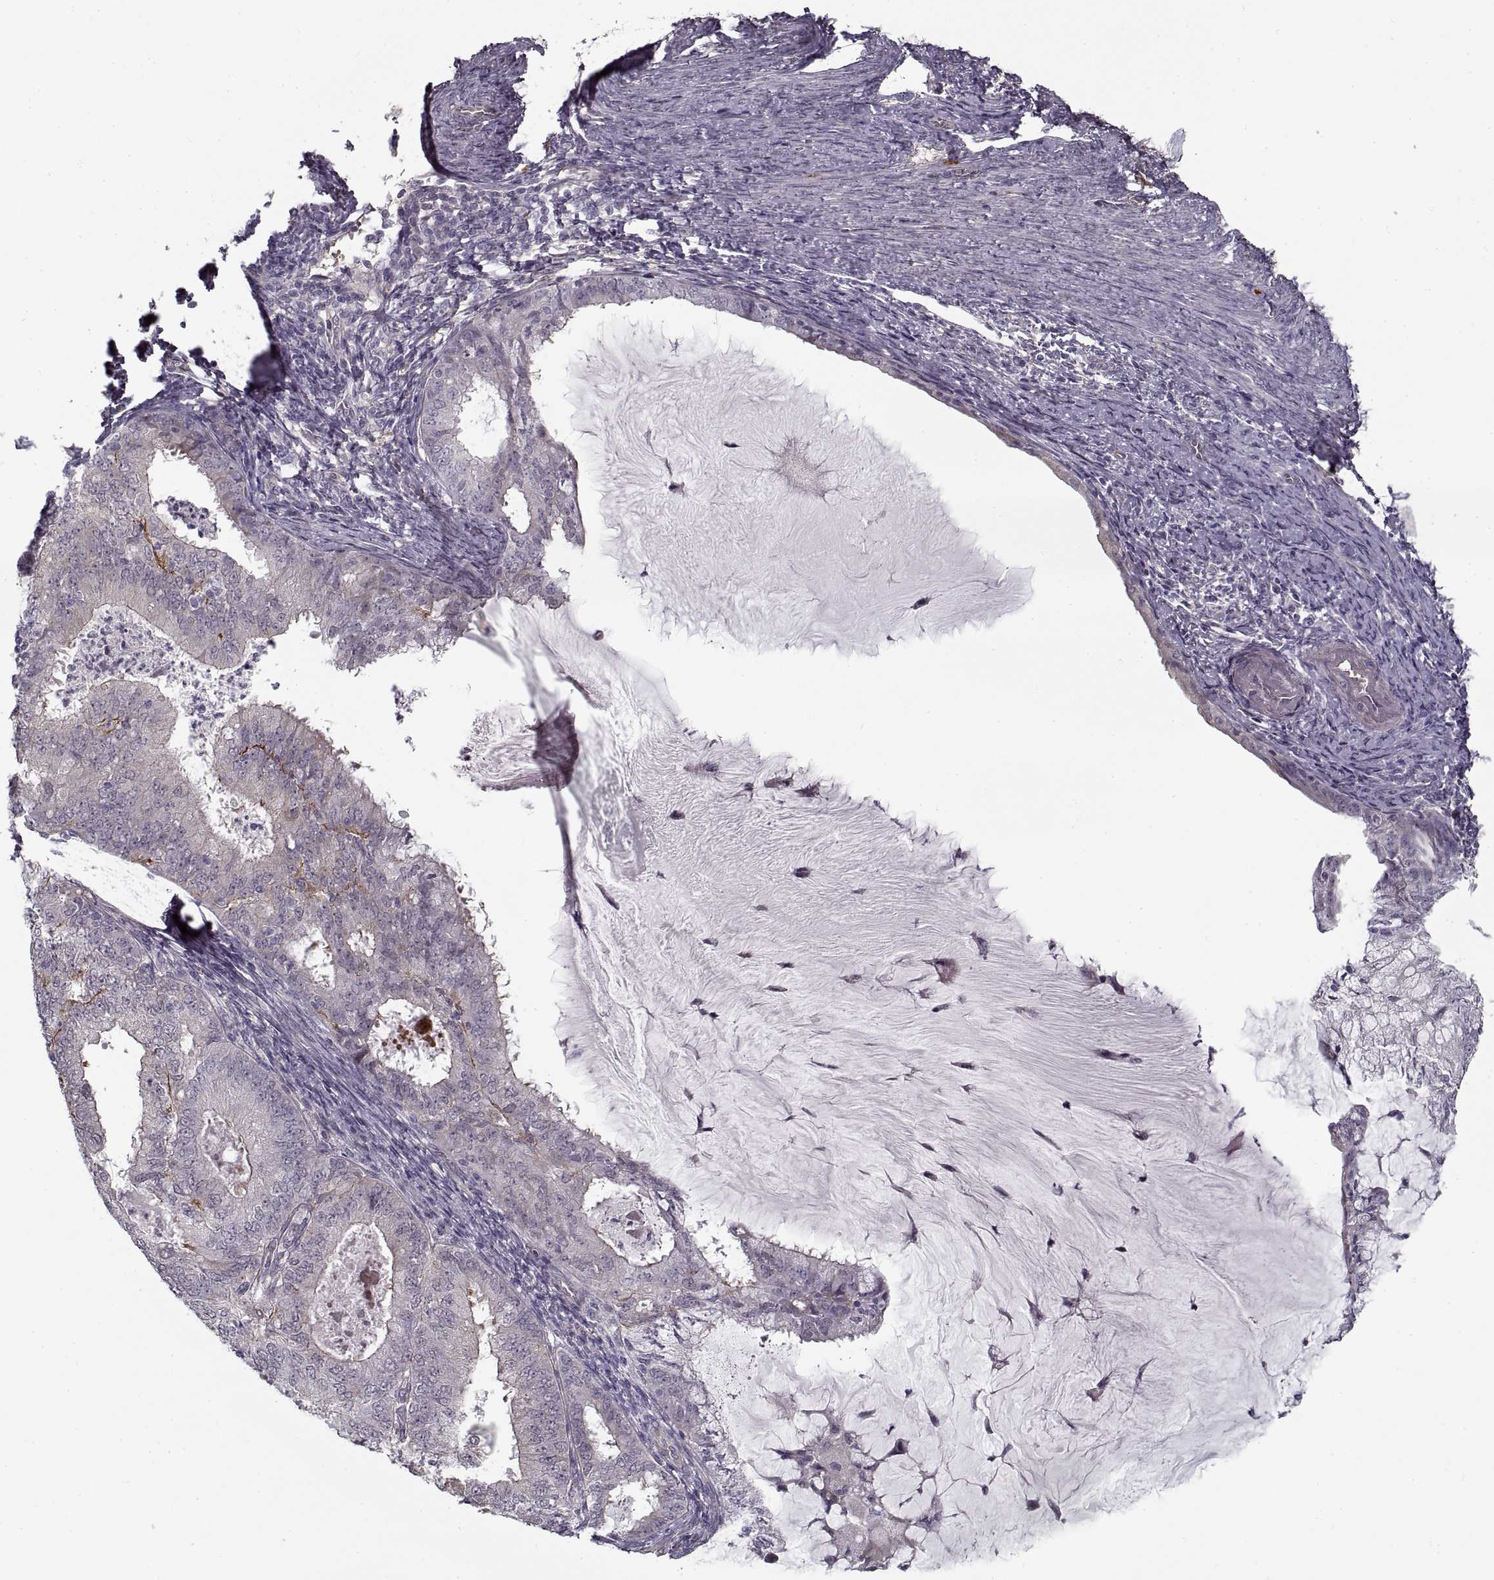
{"staining": {"intensity": "weak", "quantity": "<25%", "location": "cytoplasmic/membranous"}, "tissue": "endometrial cancer", "cell_type": "Tumor cells", "image_type": "cancer", "snomed": [{"axis": "morphology", "description": "Adenocarcinoma, NOS"}, {"axis": "topography", "description": "Endometrium"}], "caption": "IHC image of endometrial adenocarcinoma stained for a protein (brown), which shows no positivity in tumor cells.", "gene": "LAMB2", "patient": {"sex": "female", "age": 57}}